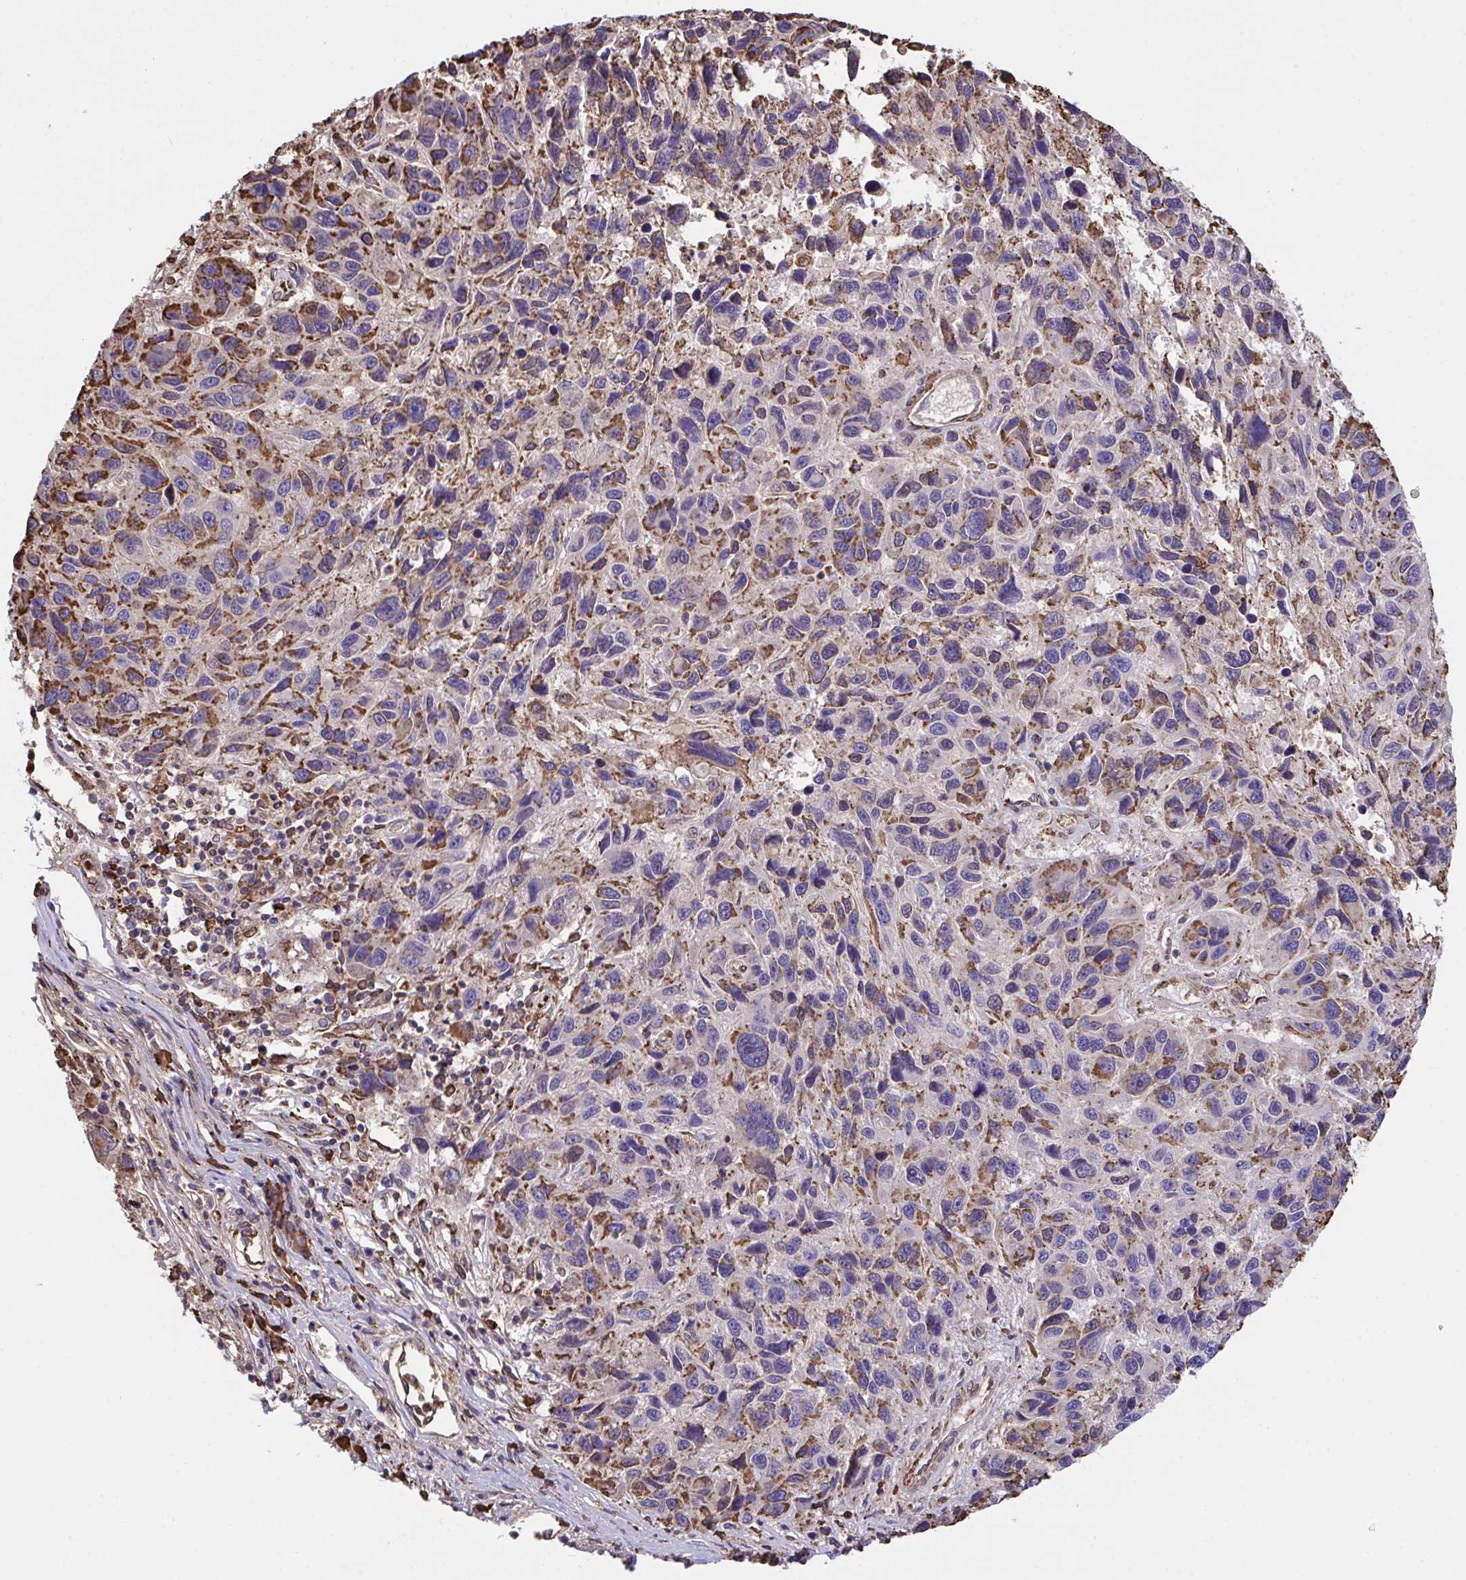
{"staining": {"intensity": "moderate", "quantity": ">75%", "location": "cytoplasmic/membranous"}, "tissue": "melanoma", "cell_type": "Tumor cells", "image_type": "cancer", "snomed": [{"axis": "morphology", "description": "Malignant melanoma, NOS"}, {"axis": "topography", "description": "Skin"}], "caption": "Human malignant melanoma stained with a brown dye reveals moderate cytoplasmic/membranous positive staining in about >75% of tumor cells.", "gene": "PPIH", "patient": {"sex": "male", "age": 53}}